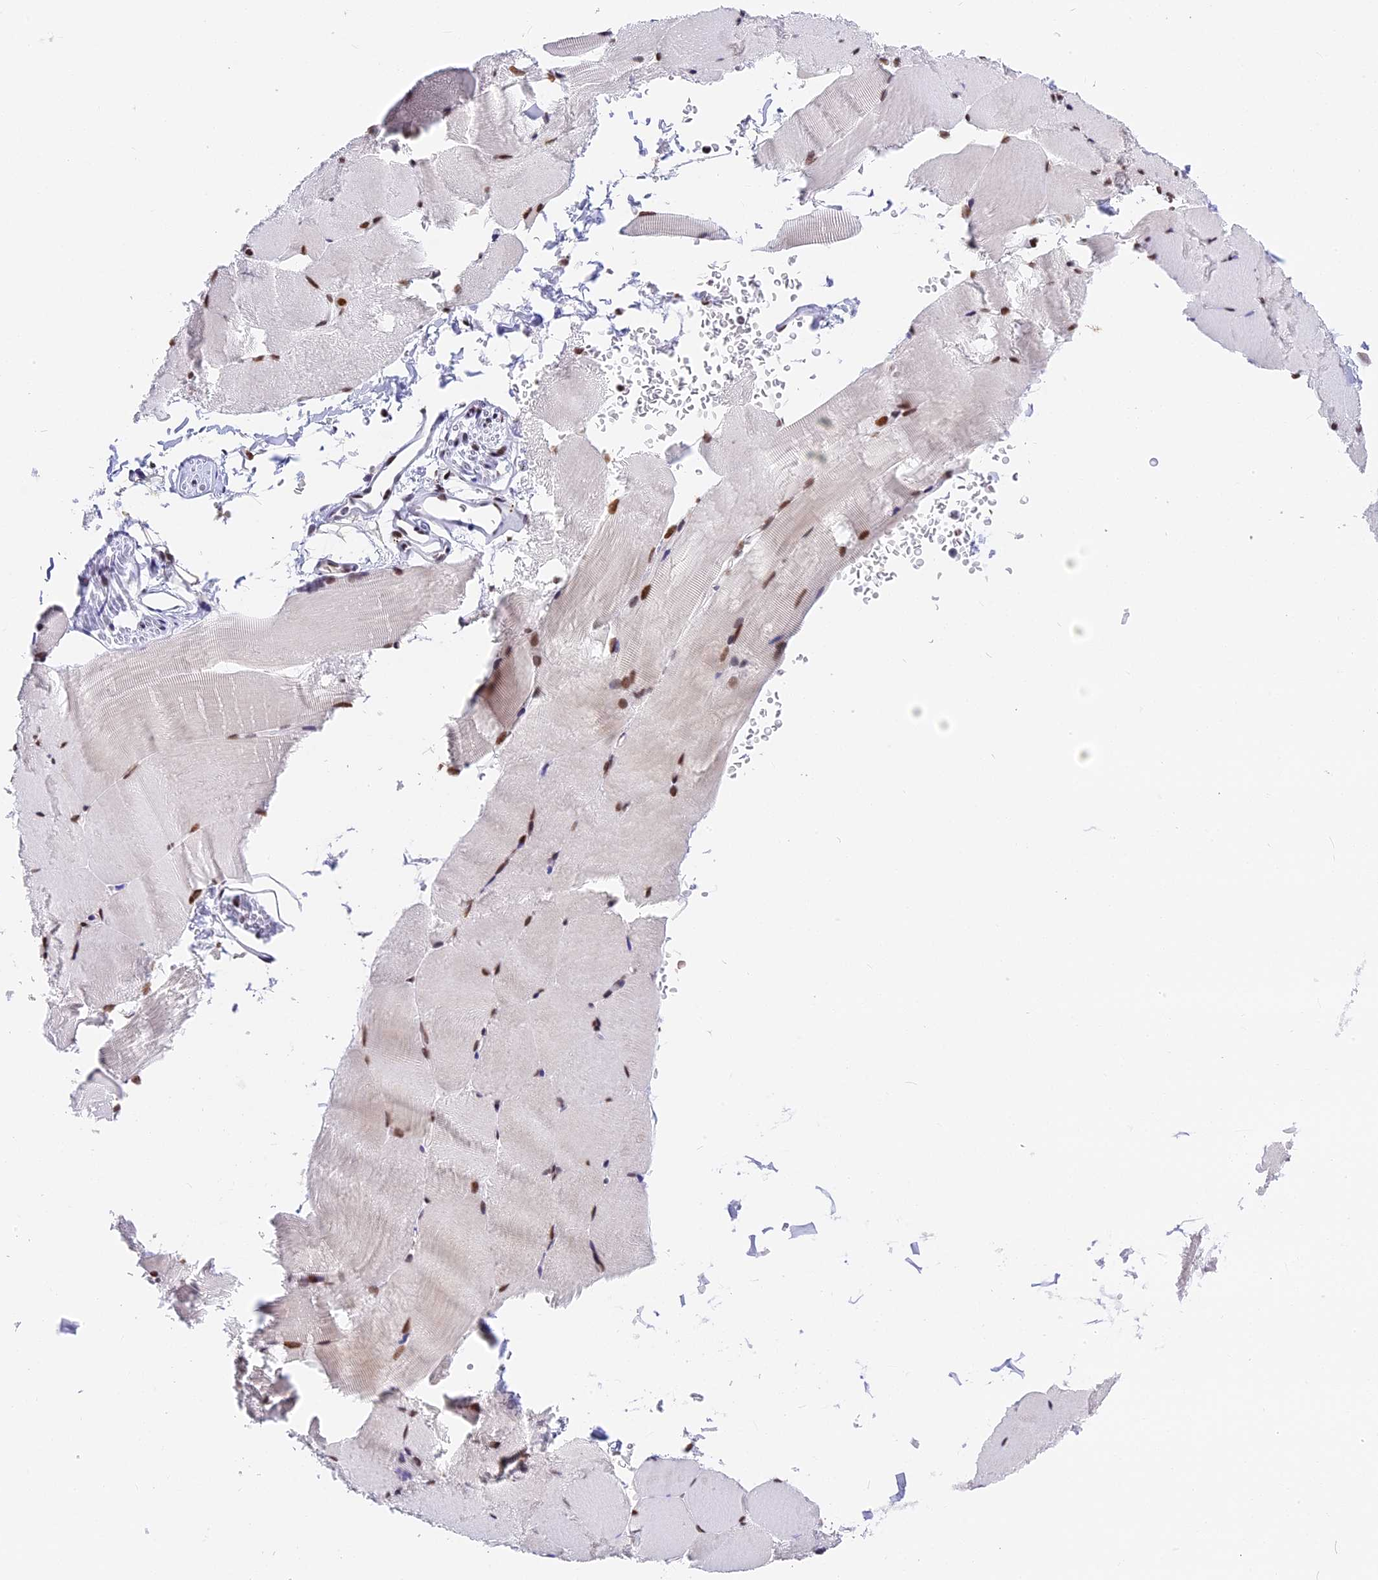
{"staining": {"intensity": "strong", "quantity": ">75%", "location": "nuclear"}, "tissue": "skeletal muscle", "cell_type": "Myocytes", "image_type": "normal", "snomed": [{"axis": "morphology", "description": "Normal tissue, NOS"}, {"axis": "topography", "description": "Skeletal muscle"}, {"axis": "topography", "description": "Parathyroid gland"}], "caption": "About >75% of myocytes in normal skeletal muscle show strong nuclear protein staining as visualized by brown immunohistochemical staining.", "gene": "SBNO1", "patient": {"sex": "female", "age": 37}}